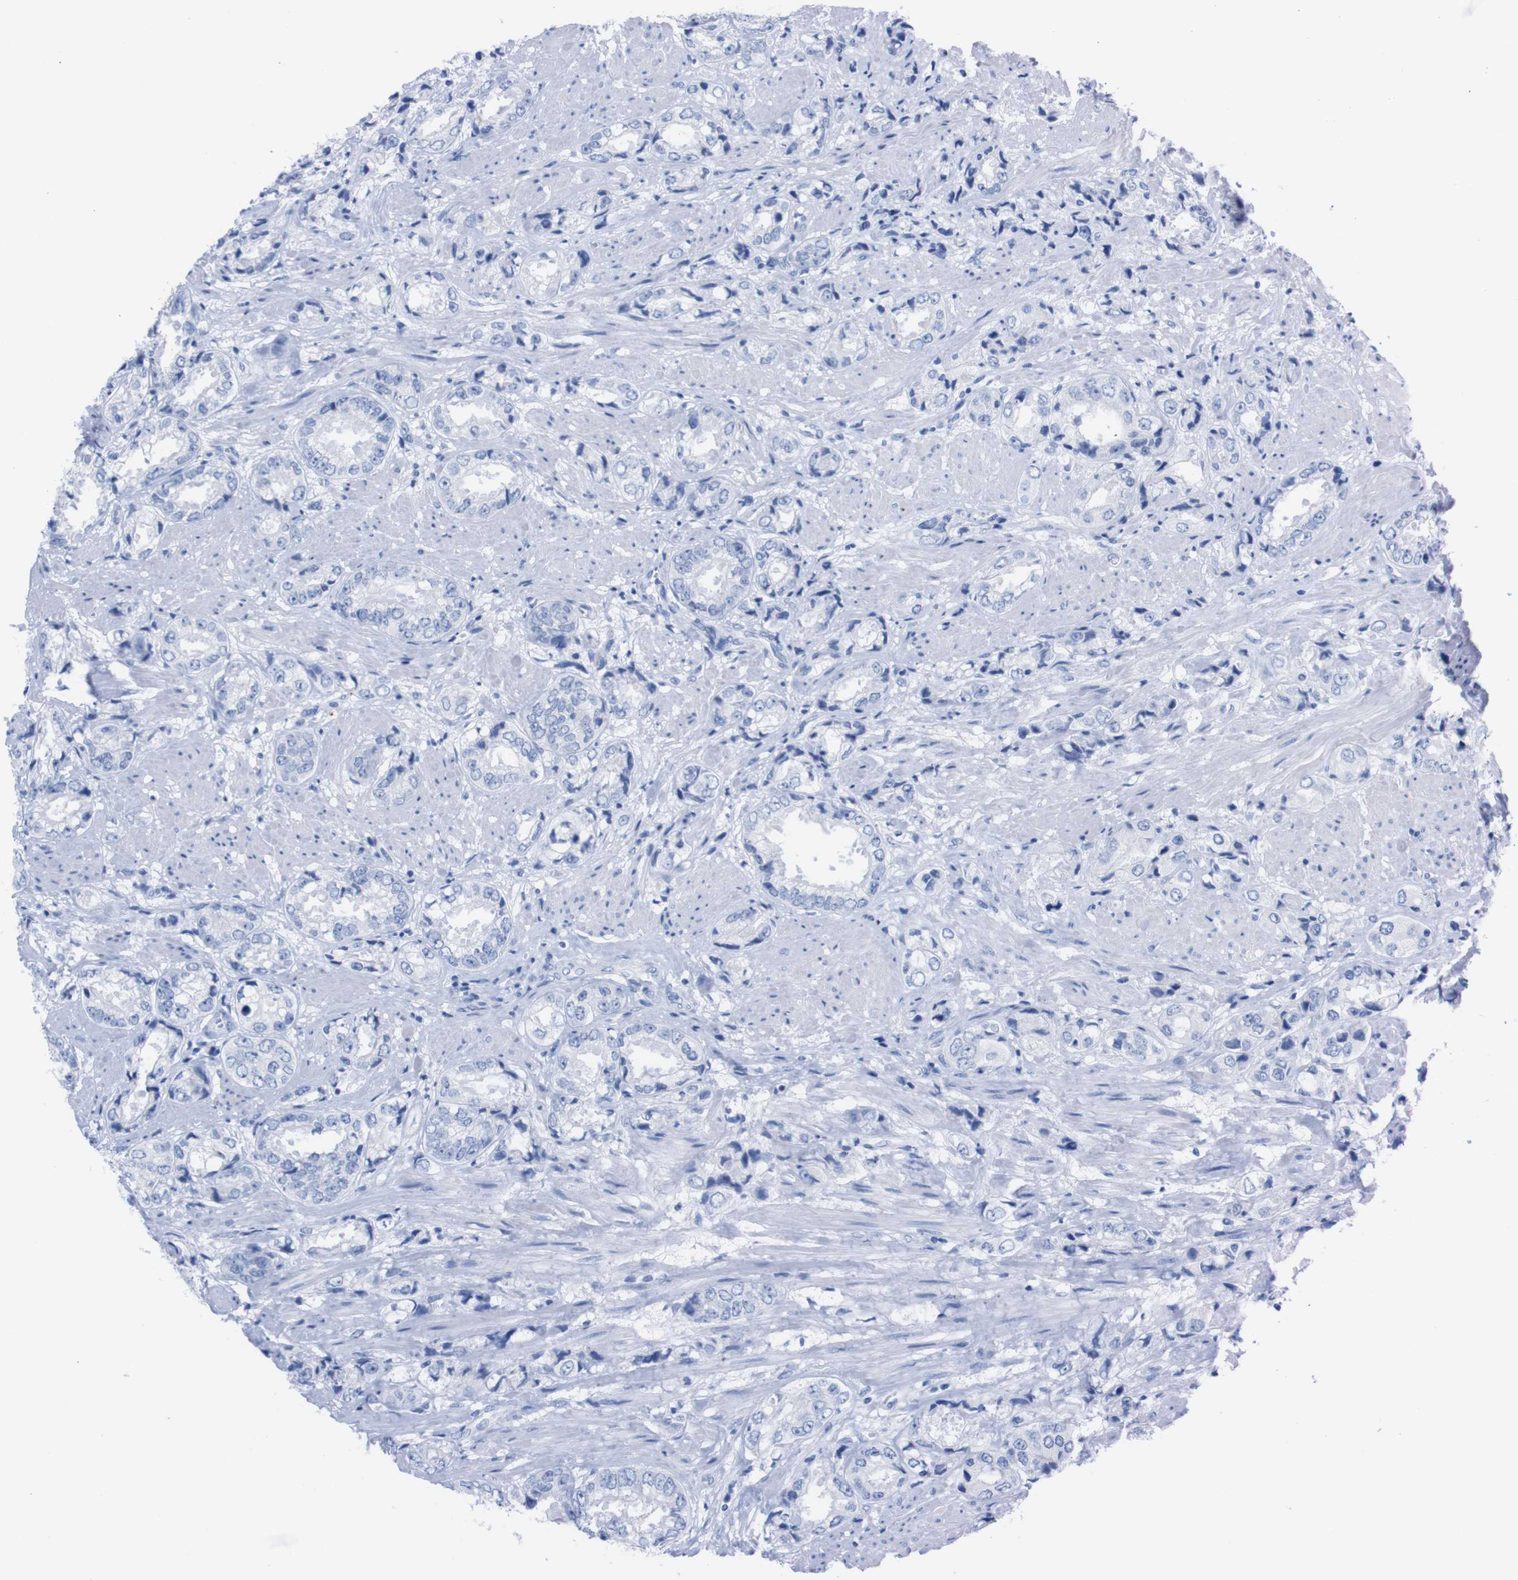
{"staining": {"intensity": "negative", "quantity": "none", "location": "none"}, "tissue": "prostate cancer", "cell_type": "Tumor cells", "image_type": "cancer", "snomed": [{"axis": "morphology", "description": "Adenocarcinoma, High grade"}, {"axis": "topography", "description": "Prostate"}], "caption": "Protein analysis of prostate cancer (adenocarcinoma (high-grade)) exhibits no significant positivity in tumor cells.", "gene": "P2RY12", "patient": {"sex": "male", "age": 61}}